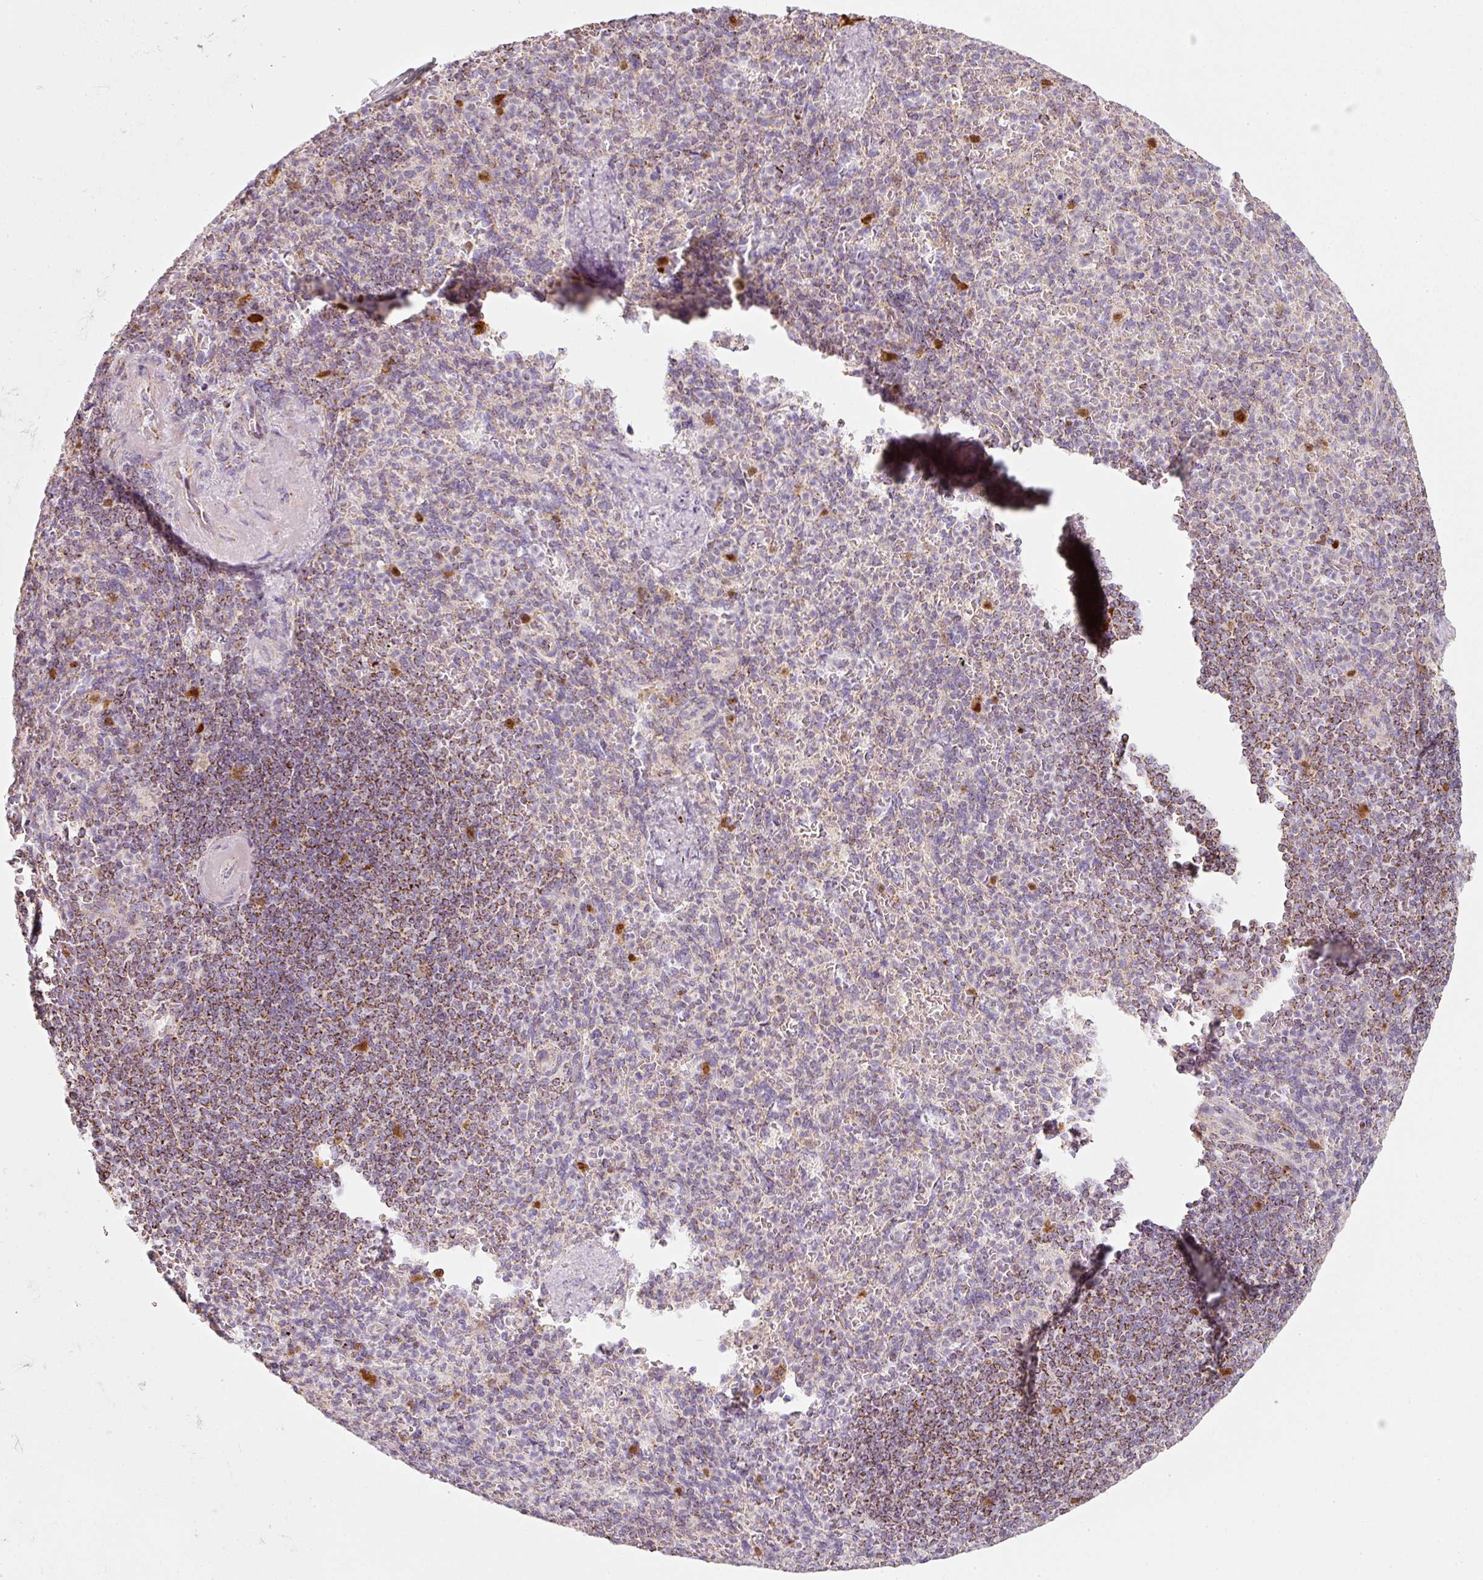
{"staining": {"intensity": "moderate", "quantity": "<25%", "location": "nuclear"}, "tissue": "spleen", "cell_type": "Cells in red pulp", "image_type": "normal", "snomed": [{"axis": "morphology", "description": "Normal tissue, NOS"}, {"axis": "topography", "description": "Spleen"}], "caption": "Immunohistochemistry (IHC) micrograph of benign human spleen stained for a protein (brown), which shows low levels of moderate nuclear staining in about <25% of cells in red pulp.", "gene": "DUT", "patient": {"sex": "female", "age": 74}}